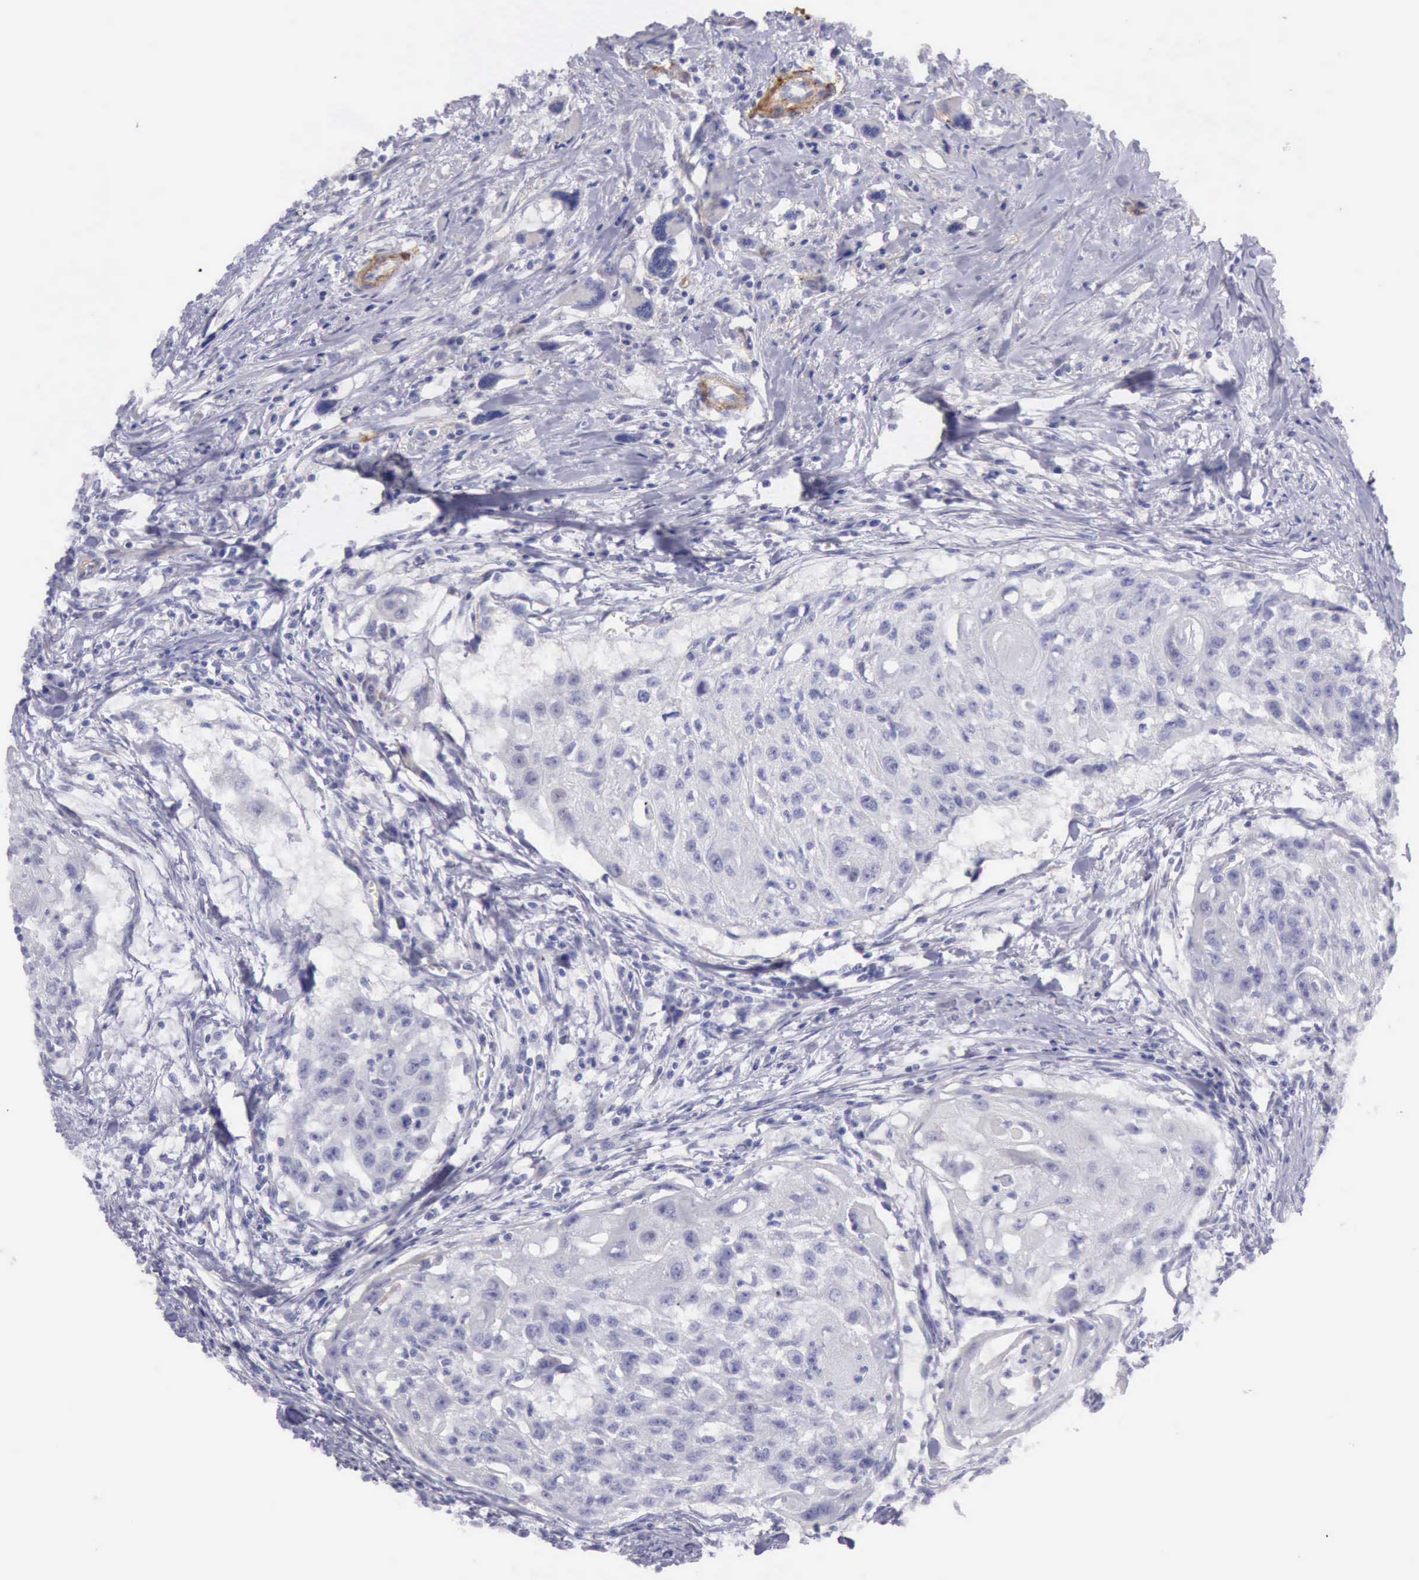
{"staining": {"intensity": "negative", "quantity": "none", "location": "none"}, "tissue": "head and neck cancer", "cell_type": "Tumor cells", "image_type": "cancer", "snomed": [{"axis": "morphology", "description": "Squamous cell carcinoma, NOS"}, {"axis": "topography", "description": "Head-Neck"}], "caption": "Tumor cells are negative for protein expression in human head and neck cancer.", "gene": "AOC3", "patient": {"sex": "male", "age": 64}}